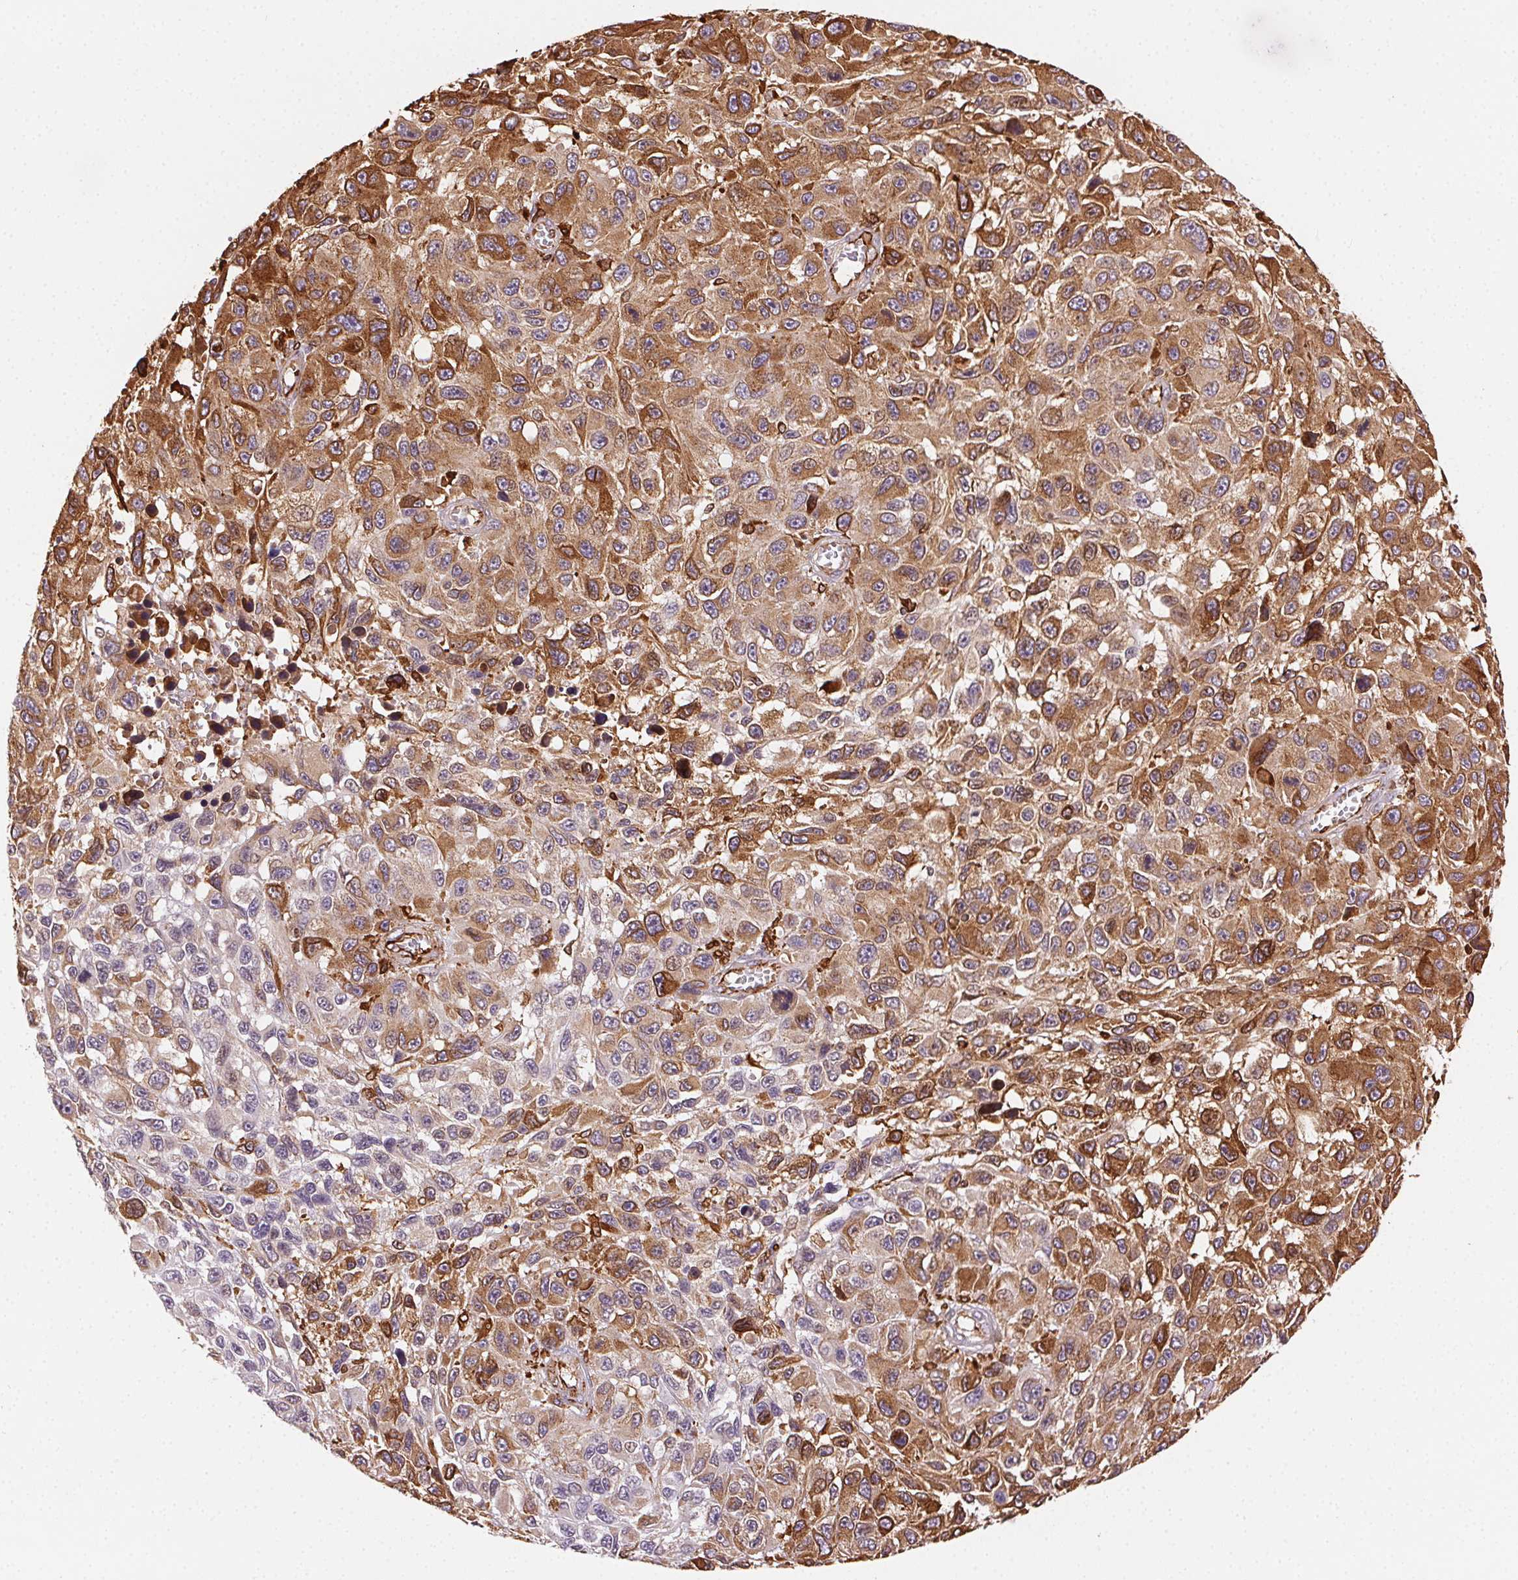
{"staining": {"intensity": "moderate", "quantity": ">75%", "location": "cytoplasmic/membranous"}, "tissue": "melanoma", "cell_type": "Tumor cells", "image_type": "cancer", "snomed": [{"axis": "morphology", "description": "Malignant melanoma, NOS"}, {"axis": "topography", "description": "Skin"}], "caption": "Protein staining demonstrates moderate cytoplasmic/membranous positivity in approximately >75% of tumor cells in melanoma.", "gene": "RNASET2", "patient": {"sex": "male", "age": 53}}